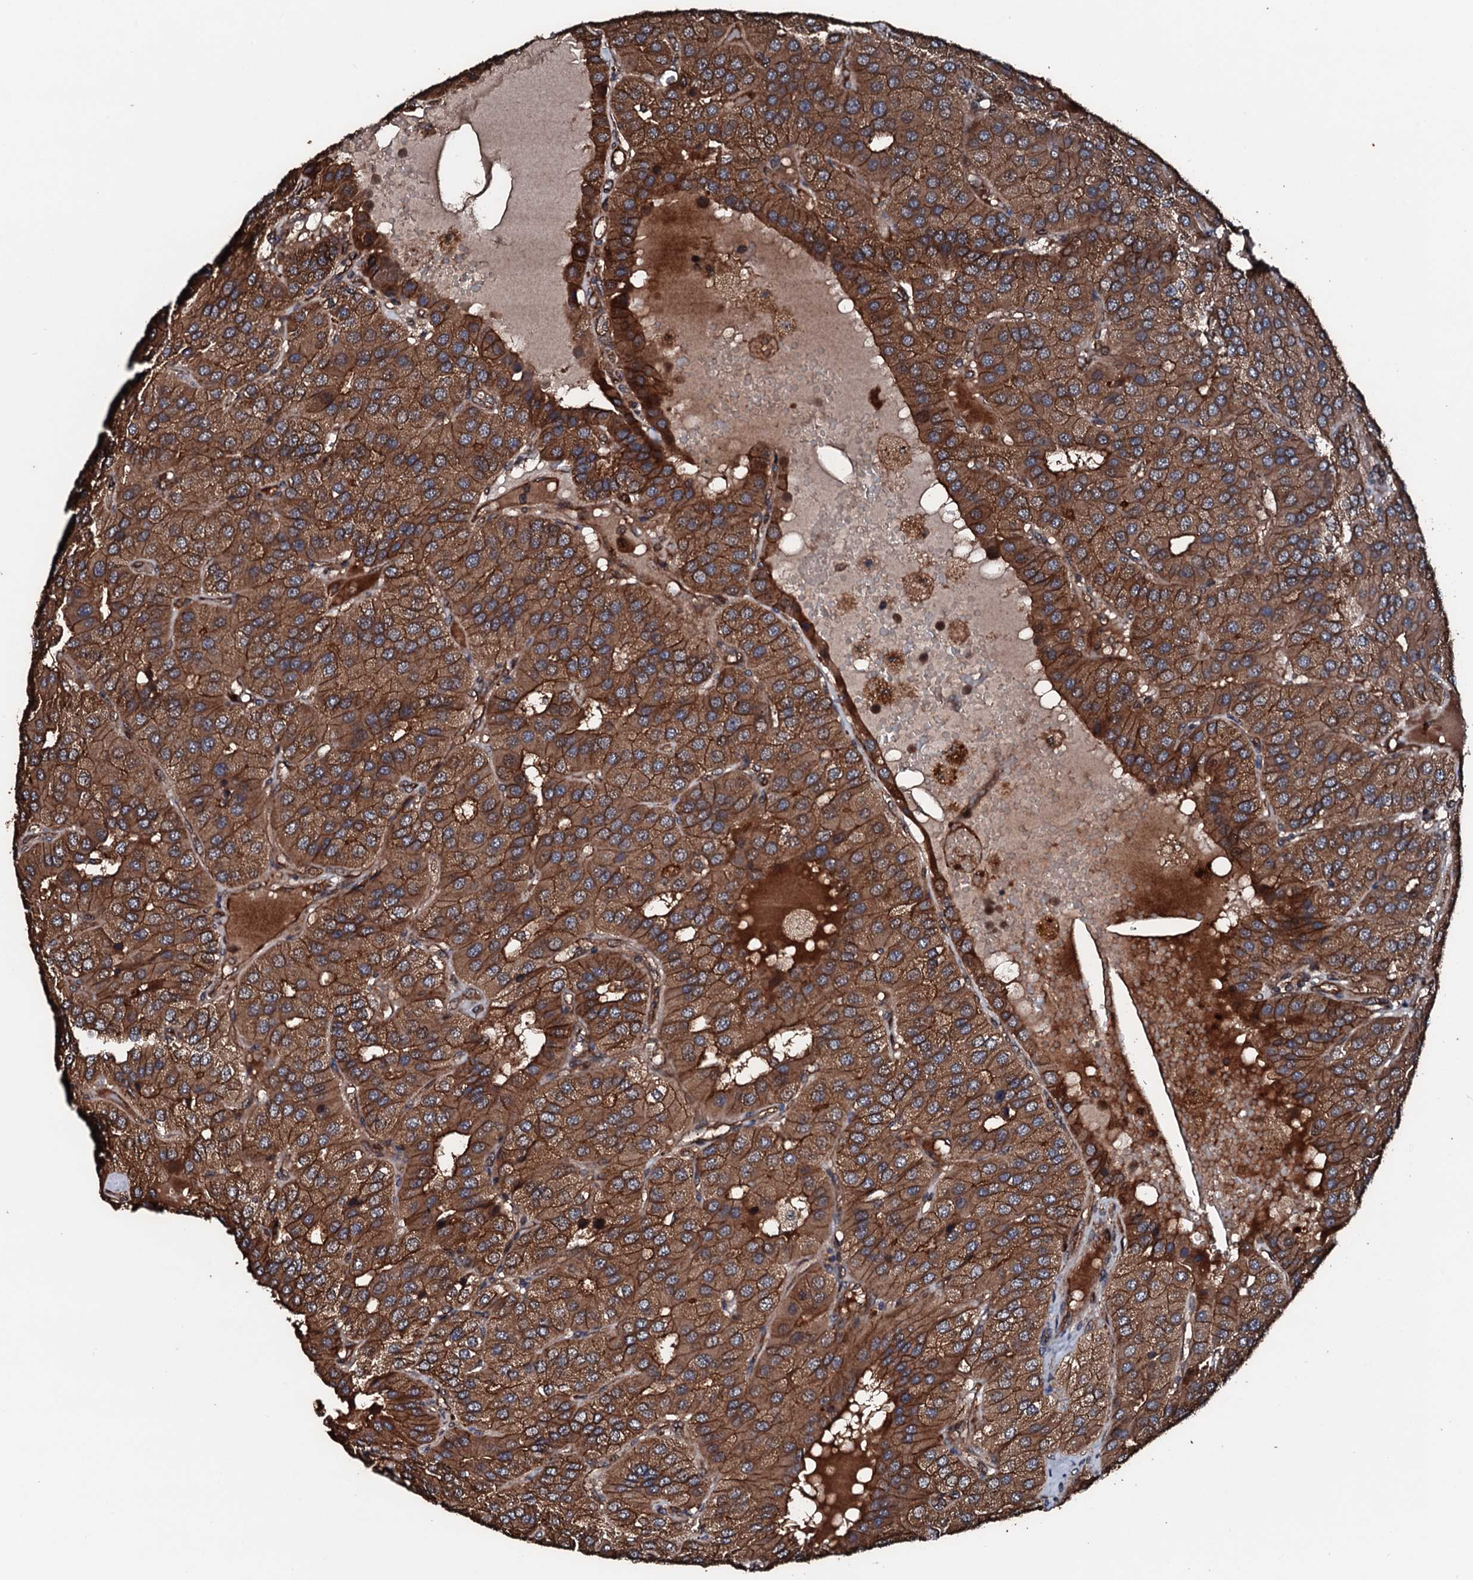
{"staining": {"intensity": "strong", "quantity": ">75%", "location": "cytoplasmic/membranous"}, "tissue": "parathyroid gland", "cell_type": "Glandular cells", "image_type": "normal", "snomed": [{"axis": "morphology", "description": "Normal tissue, NOS"}, {"axis": "morphology", "description": "Adenoma, NOS"}, {"axis": "topography", "description": "Parathyroid gland"}], "caption": "This is an image of immunohistochemistry (IHC) staining of benign parathyroid gland, which shows strong staining in the cytoplasmic/membranous of glandular cells.", "gene": "KIF18A", "patient": {"sex": "female", "age": 86}}